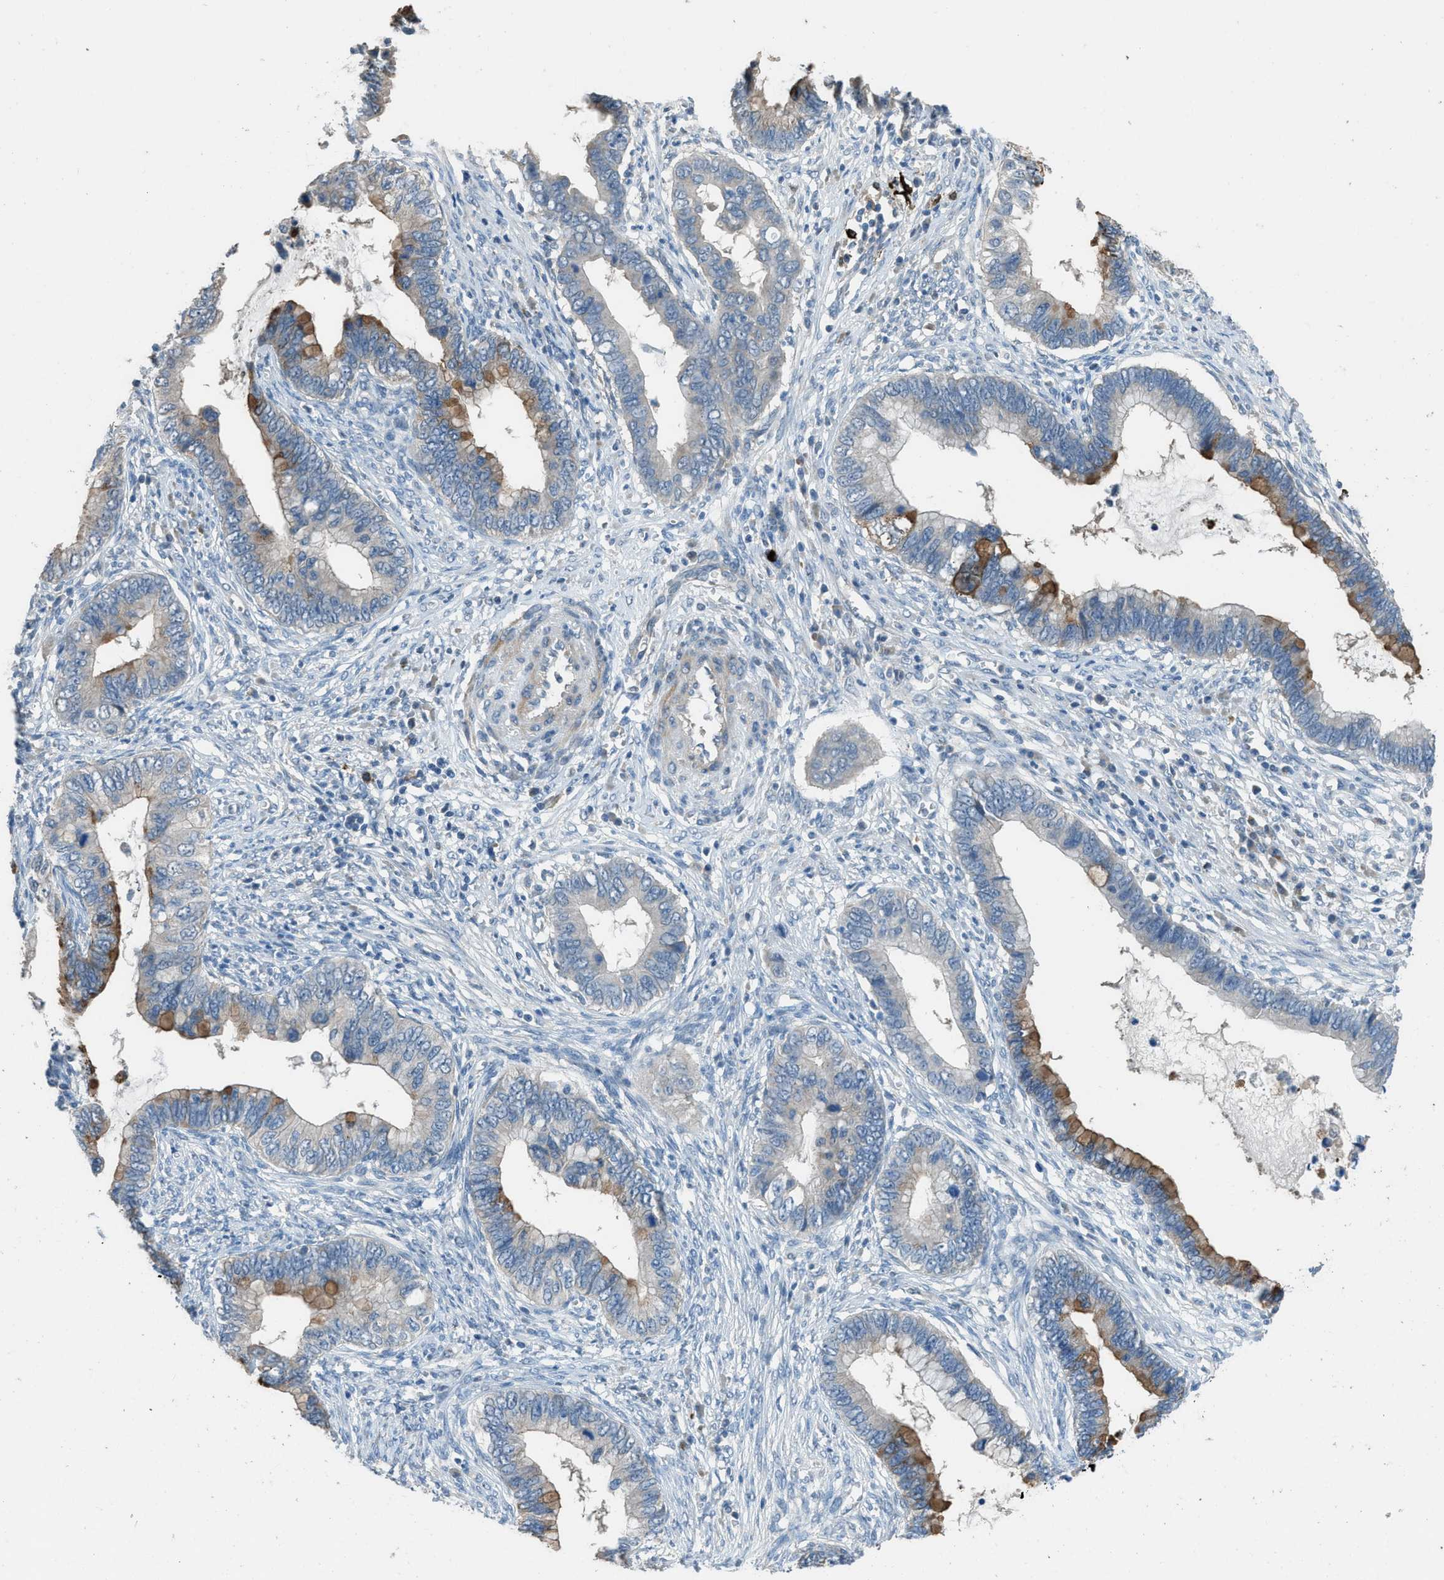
{"staining": {"intensity": "moderate", "quantity": "25%-75%", "location": "cytoplasmic/membranous"}, "tissue": "cervical cancer", "cell_type": "Tumor cells", "image_type": "cancer", "snomed": [{"axis": "morphology", "description": "Adenocarcinoma, NOS"}, {"axis": "topography", "description": "Cervix"}], "caption": "An immunohistochemistry (IHC) histopathology image of tumor tissue is shown. Protein staining in brown shows moderate cytoplasmic/membranous positivity in cervical adenocarcinoma within tumor cells.", "gene": "TIMD4", "patient": {"sex": "female", "age": 44}}